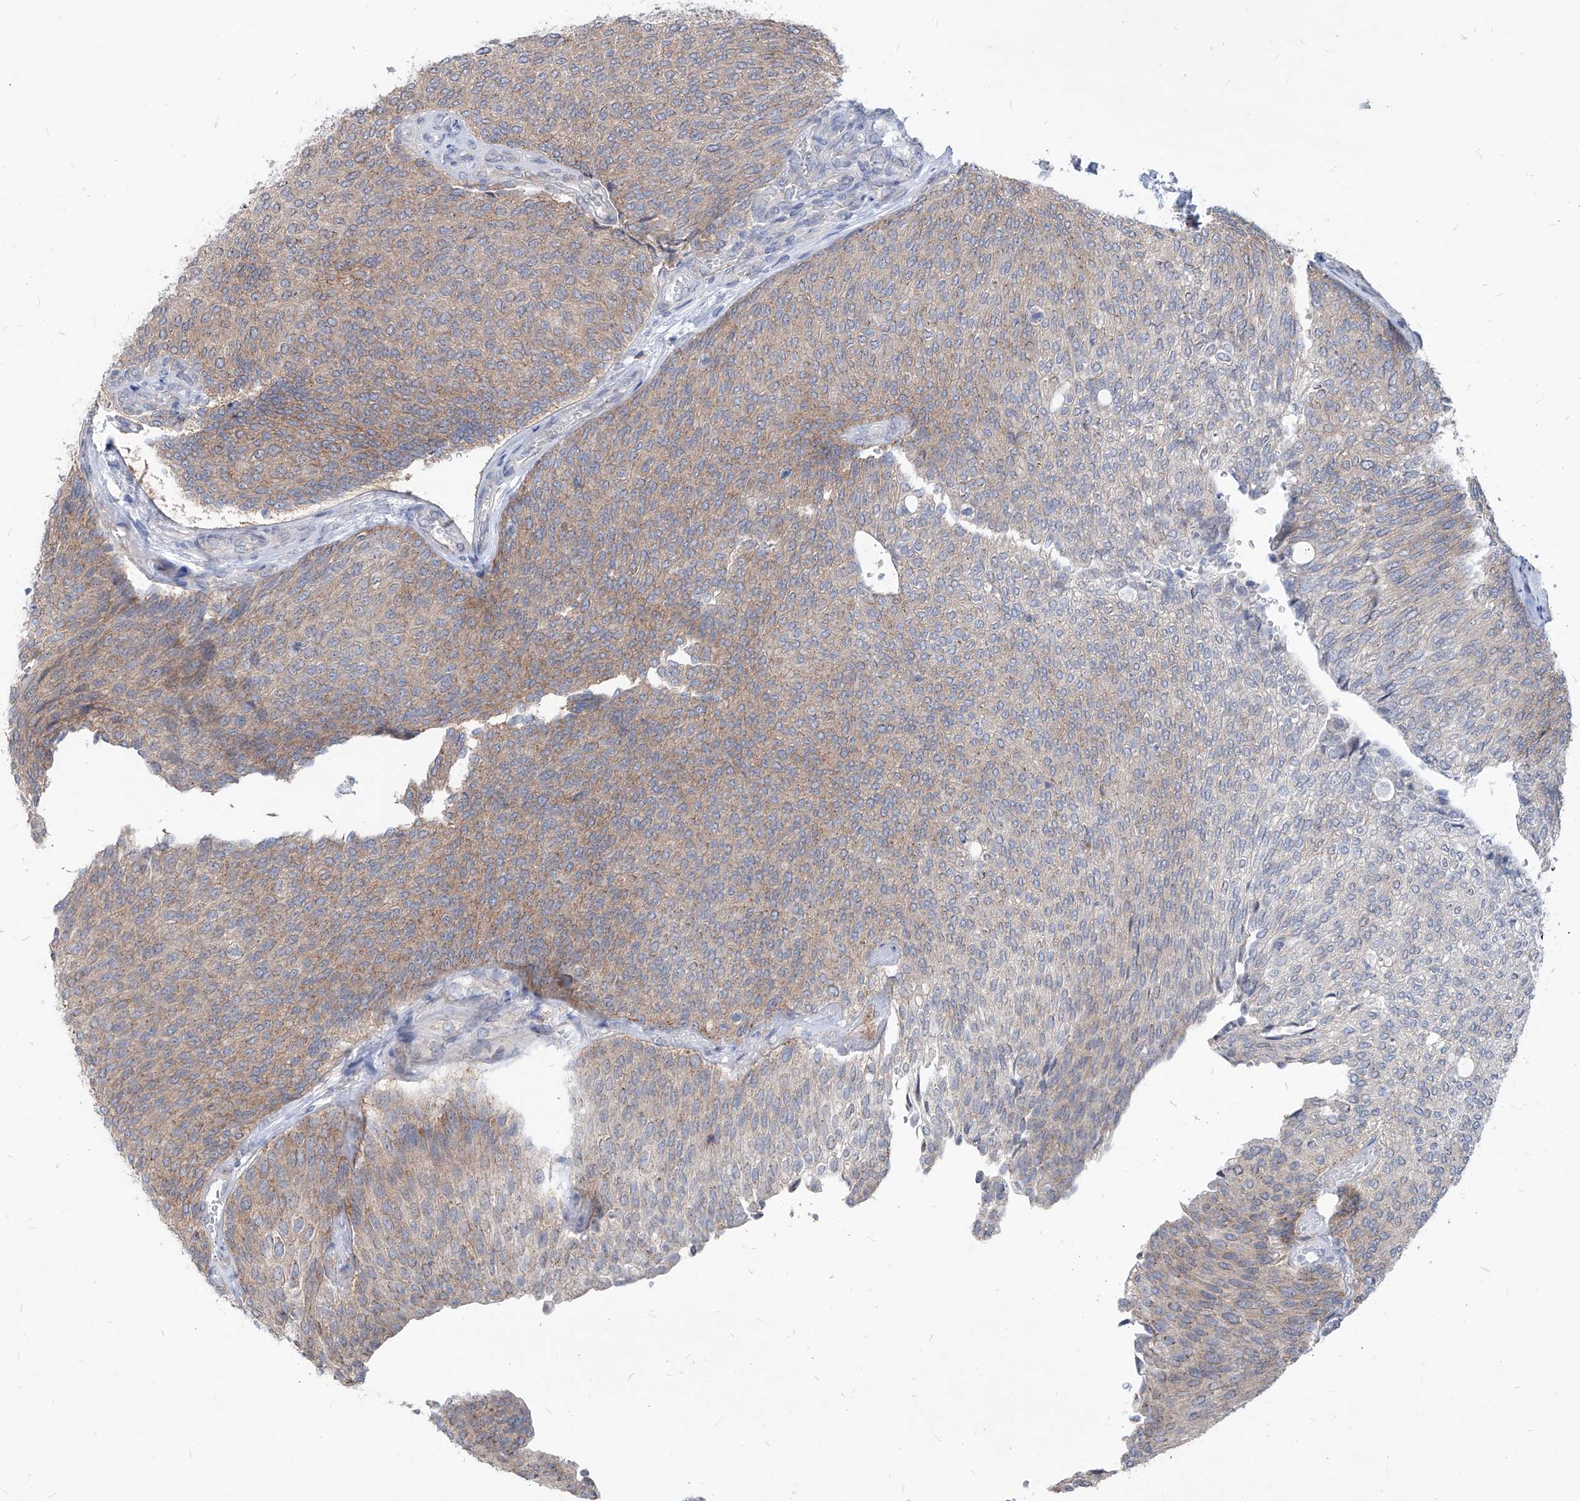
{"staining": {"intensity": "weak", "quantity": ">75%", "location": "cytoplasmic/membranous"}, "tissue": "urothelial cancer", "cell_type": "Tumor cells", "image_type": "cancer", "snomed": [{"axis": "morphology", "description": "Urothelial carcinoma, Low grade"}, {"axis": "topography", "description": "Urinary bladder"}], "caption": "Immunohistochemical staining of human urothelial cancer exhibits low levels of weak cytoplasmic/membranous protein expression in about >75% of tumor cells. The protein of interest is shown in brown color, while the nuclei are stained blue.", "gene": "AGPS", "patient": {"sex": "female", "age": 79}}